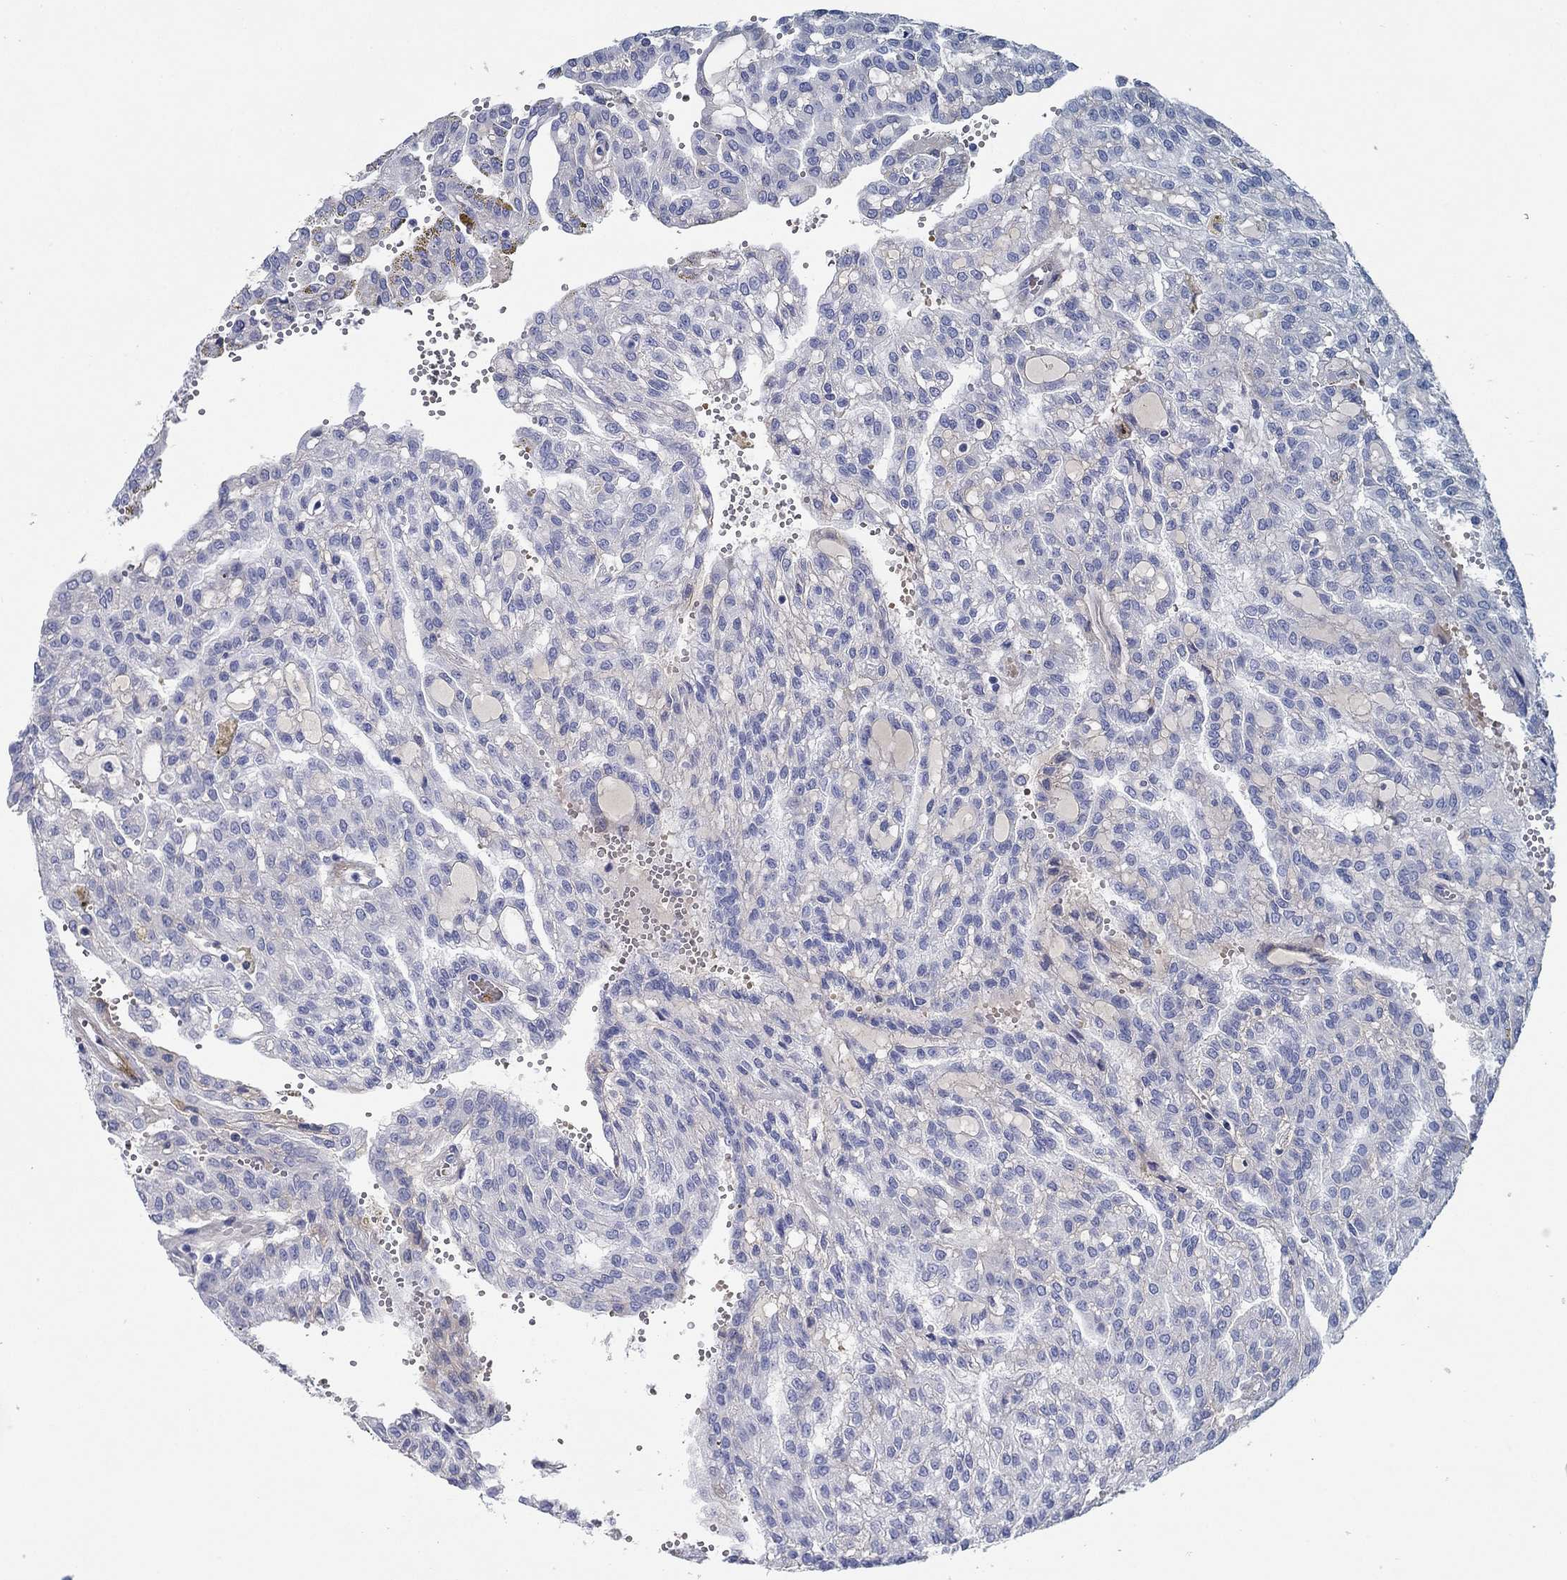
{"staining": {"intensity": "negative", "quantity": "none", "location": "none"}, "tissue": "renal cancer", "cell_type": "Tumor cells", "image_type": "cancer", "snomed": [{"axis": "morphology", "description": "Adenocarcinoma, NOS"}, {"axis": "topography", "description": "Kidney"}], "caption": "IHC micrograph of neoplastic tissue: renal cancer (adenocarcinoma) stained with DAB reveals no significant protein staining in tumor cells.", "gene": "GPC1", "patient": {"sex": "male", "age": 63}}